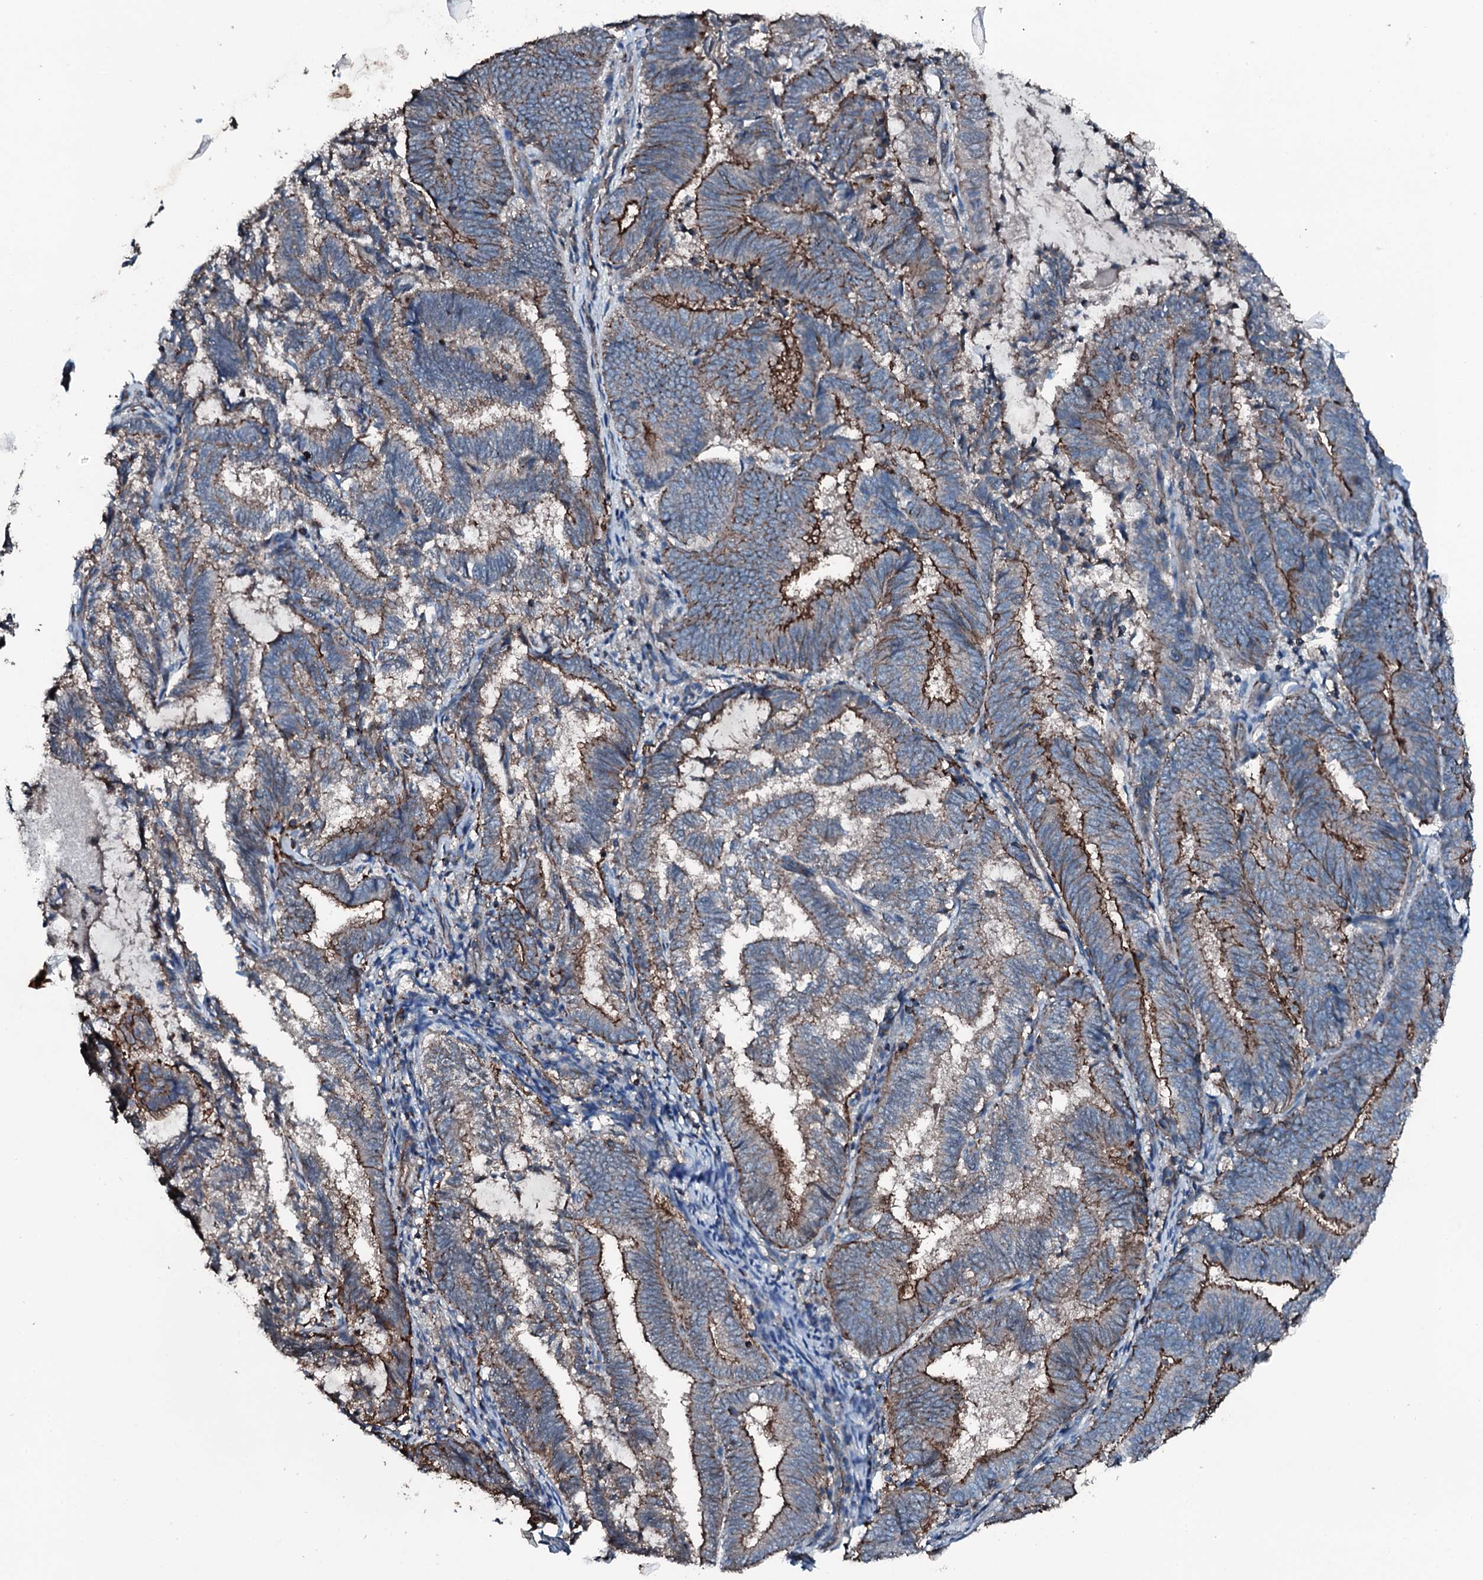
{"staining": {"intensity": "moderate", "quantity": "25%-75%", "location": "cytoplasmic/membranous"}, "tissue": "endometrial cancer", "cell_type": "Tumor cells", "image_type": "cancer", "snomed": [{"axis": "morphology", "description": "Adenocarcinoma, NOS"}, {"axis": "topography", "description": "Endometrium"}], "caption": "The image exhibits a brown stain indicating the presence of a protein in the cytoplasmic/membranous of tumor cells in adenocarcinoma (endometrial).", "gene": "SLC25A38", "patient": {"sex": "female", "age": 80}}